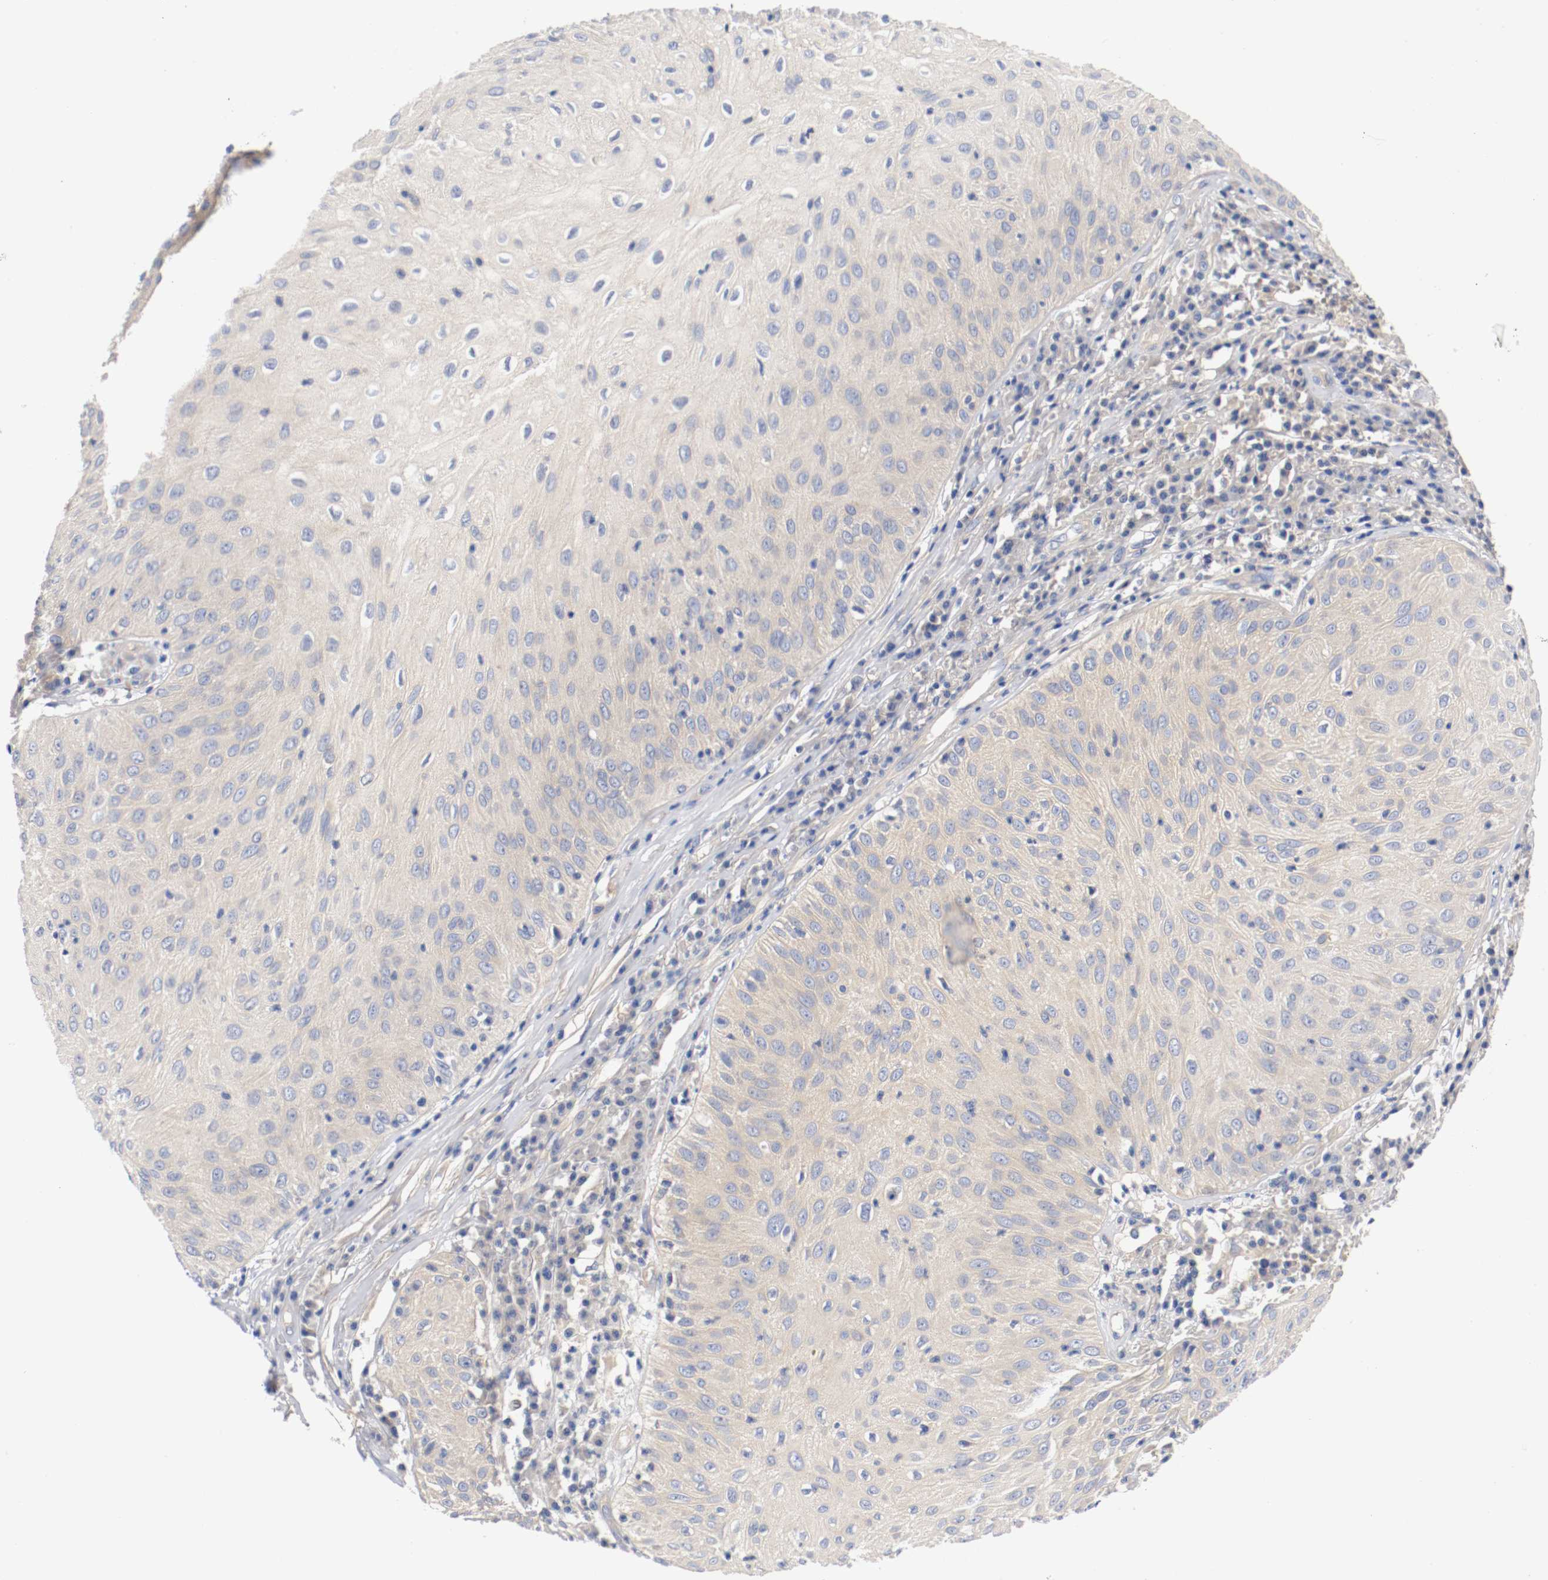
{"staining": {"intensity": "weak", "quantity": ">75%", "location": "cytoplasmic/membranous"}, "tissue": "skin cancer", "cell_type": "Tumor cells", "image_type": "cancer", "snomed": [{"axis": "morphology", "description": "Squamous cell carcinoma, NOS"}, {"axis": "topography", "description": "Skin"}], "caption": "Protein expression analysis of skin cancer (squamous cell carcinoma) exhibits weak cytoplasmic/membranous expression in about >75% of tumor cells.", "gene": "HGS", "patient": {"sex": "male", "age": 65}}